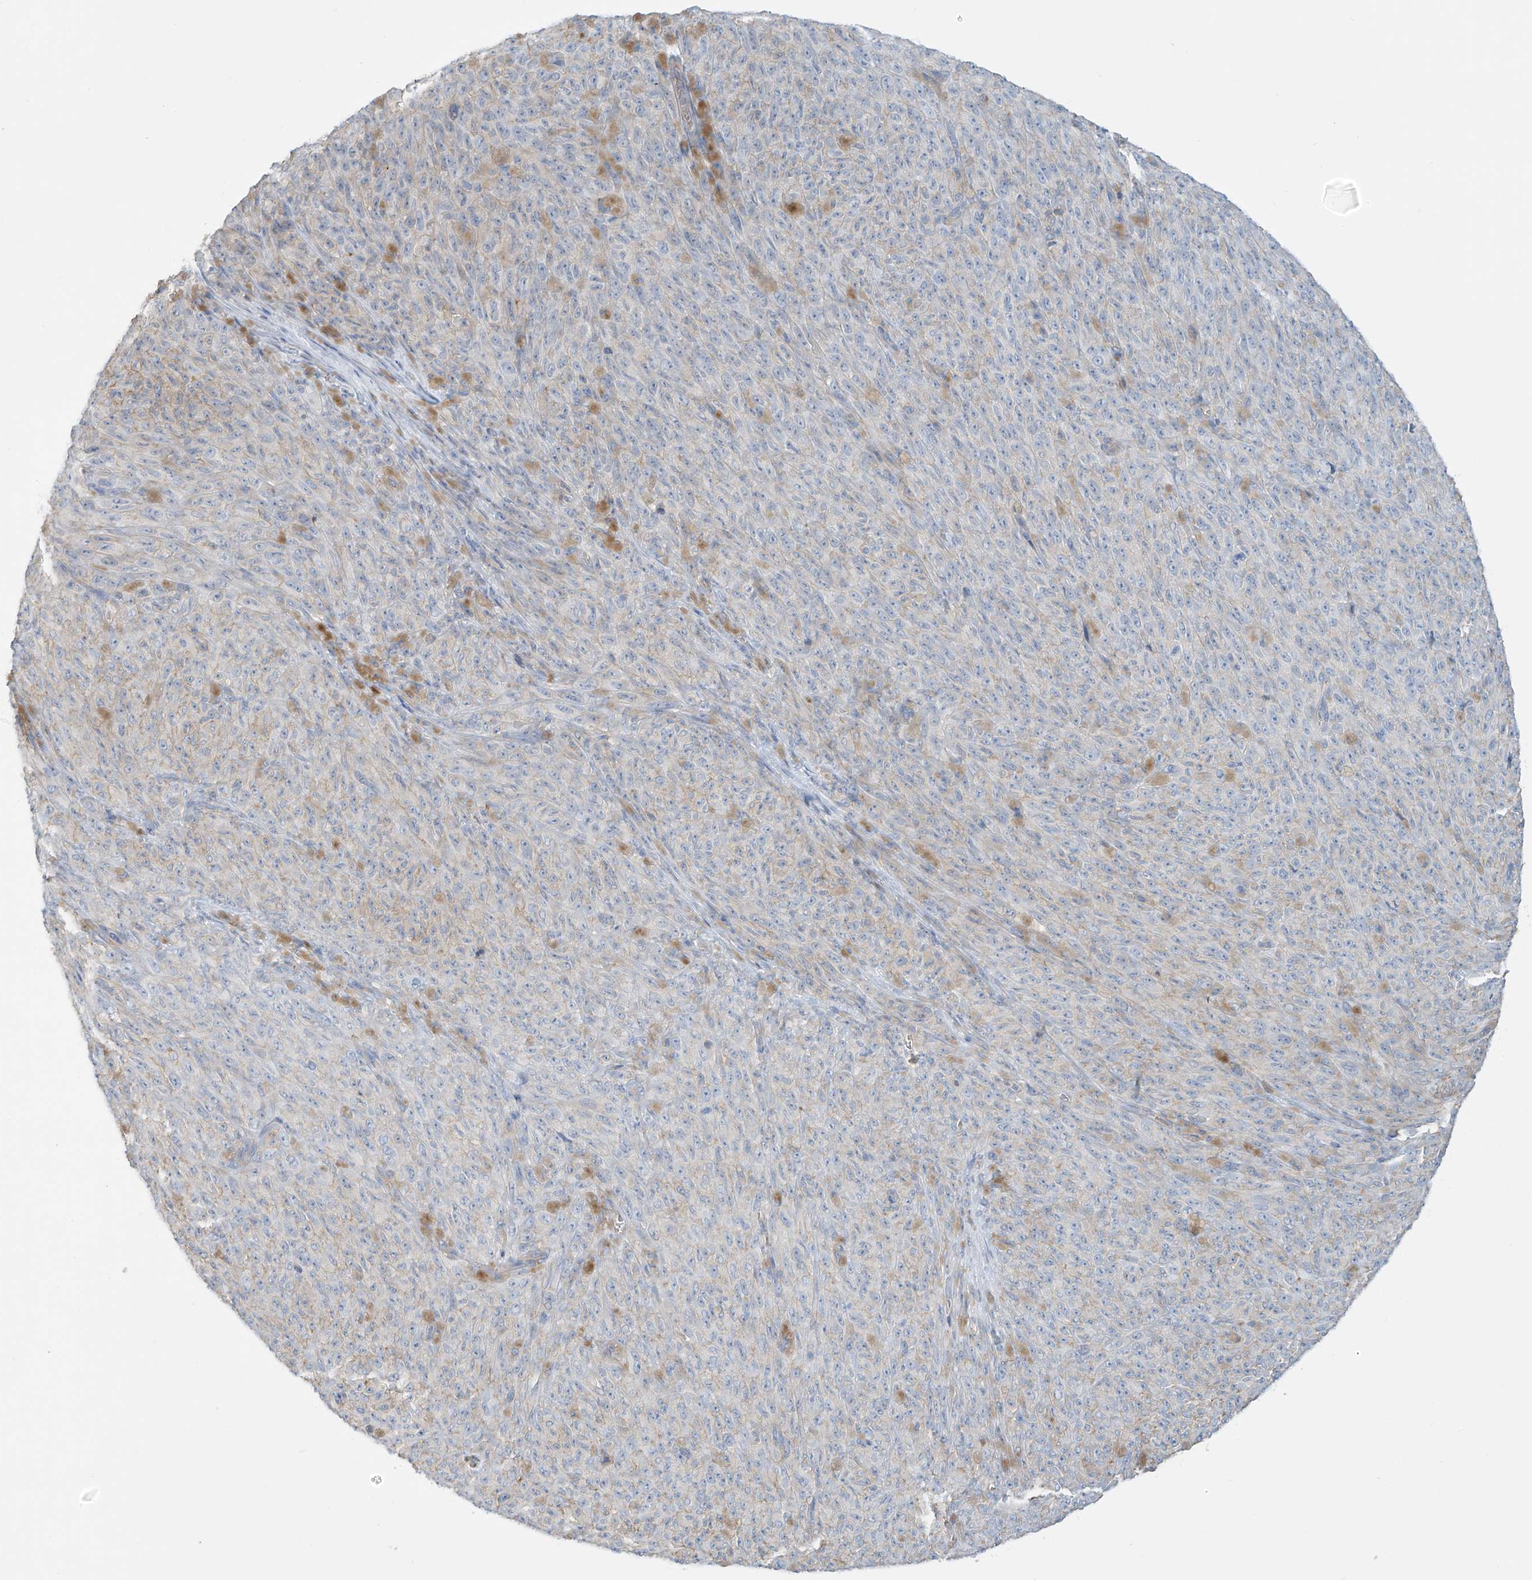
{"staining": {"intensity": "negative", "quantity": "none", "location": "none"}, "tissue": "melanoma", "cell_type": "Tumor cells", "image_type": "cancer", "snomed": [{"axis": "morphology", "description": "Malignant melanoma, NOS"}, {"axis": "topography", "description": "Skin"}], "caption": "DAB immunohistochemical staining of human malignant melanoma displays no significant expression in tumor cells.", "gene": "ZNF846", "patient": {"sex": "female", "age": 82}}